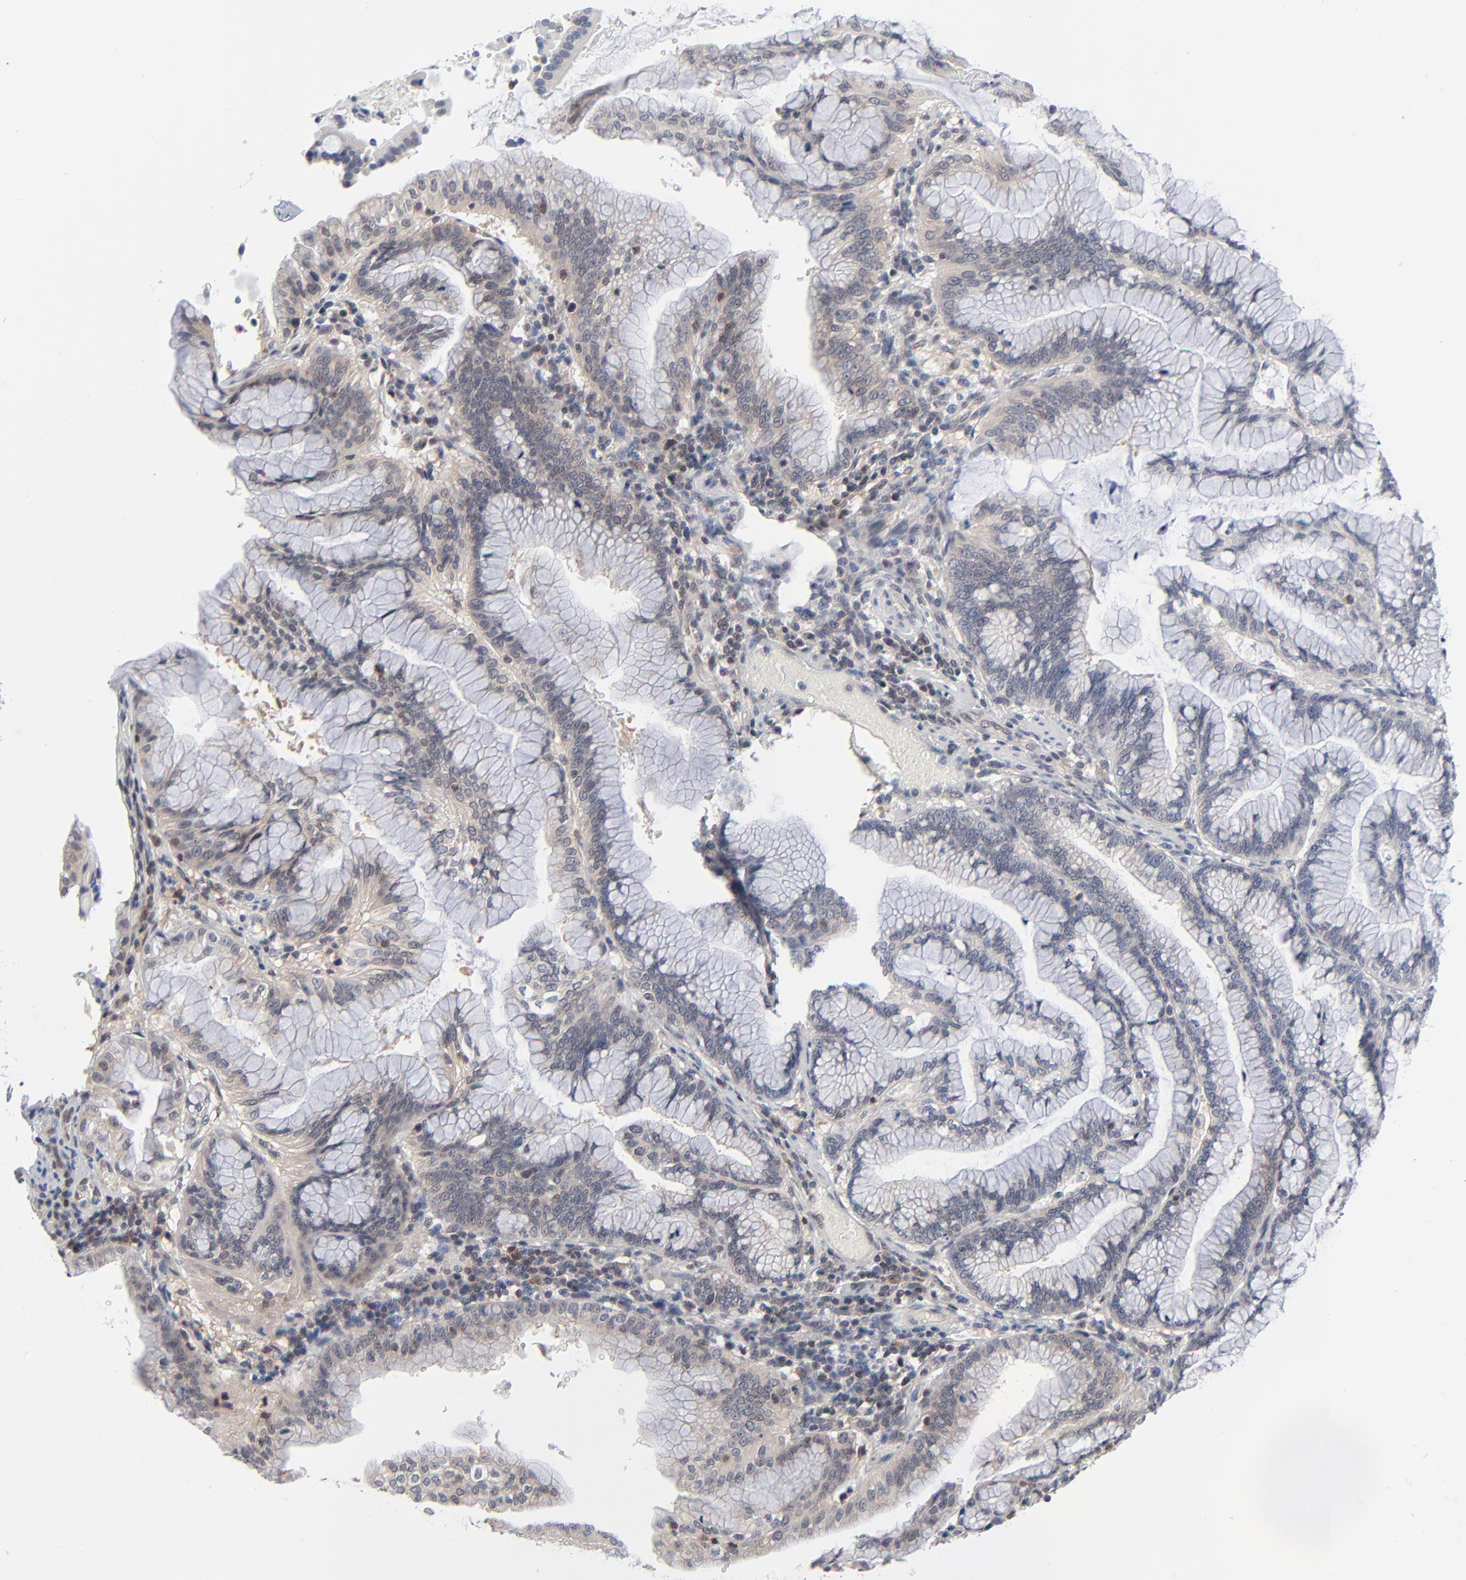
{"staining": {"intensity": "weak", "quantity": "25%-75%", "location": "cytoplasmic/membranous"}, "tissue": "pancreatic cancer", "cell_type": "Tumor cells", "image_type": "cancer", "snomed": [{"axis": "morphology", "description": "Adenocarcinoma, NOS"}, {"axis": "topography", "description": "Pancreas"}], "caption": "A brown stain highlights weak cytoplasmic/membranous positivity of a protein in pancreatic adenocarcinoma tumor cells.", "gene": "RPS6KB1", "patient": {"sex": "female", "age": 64}}